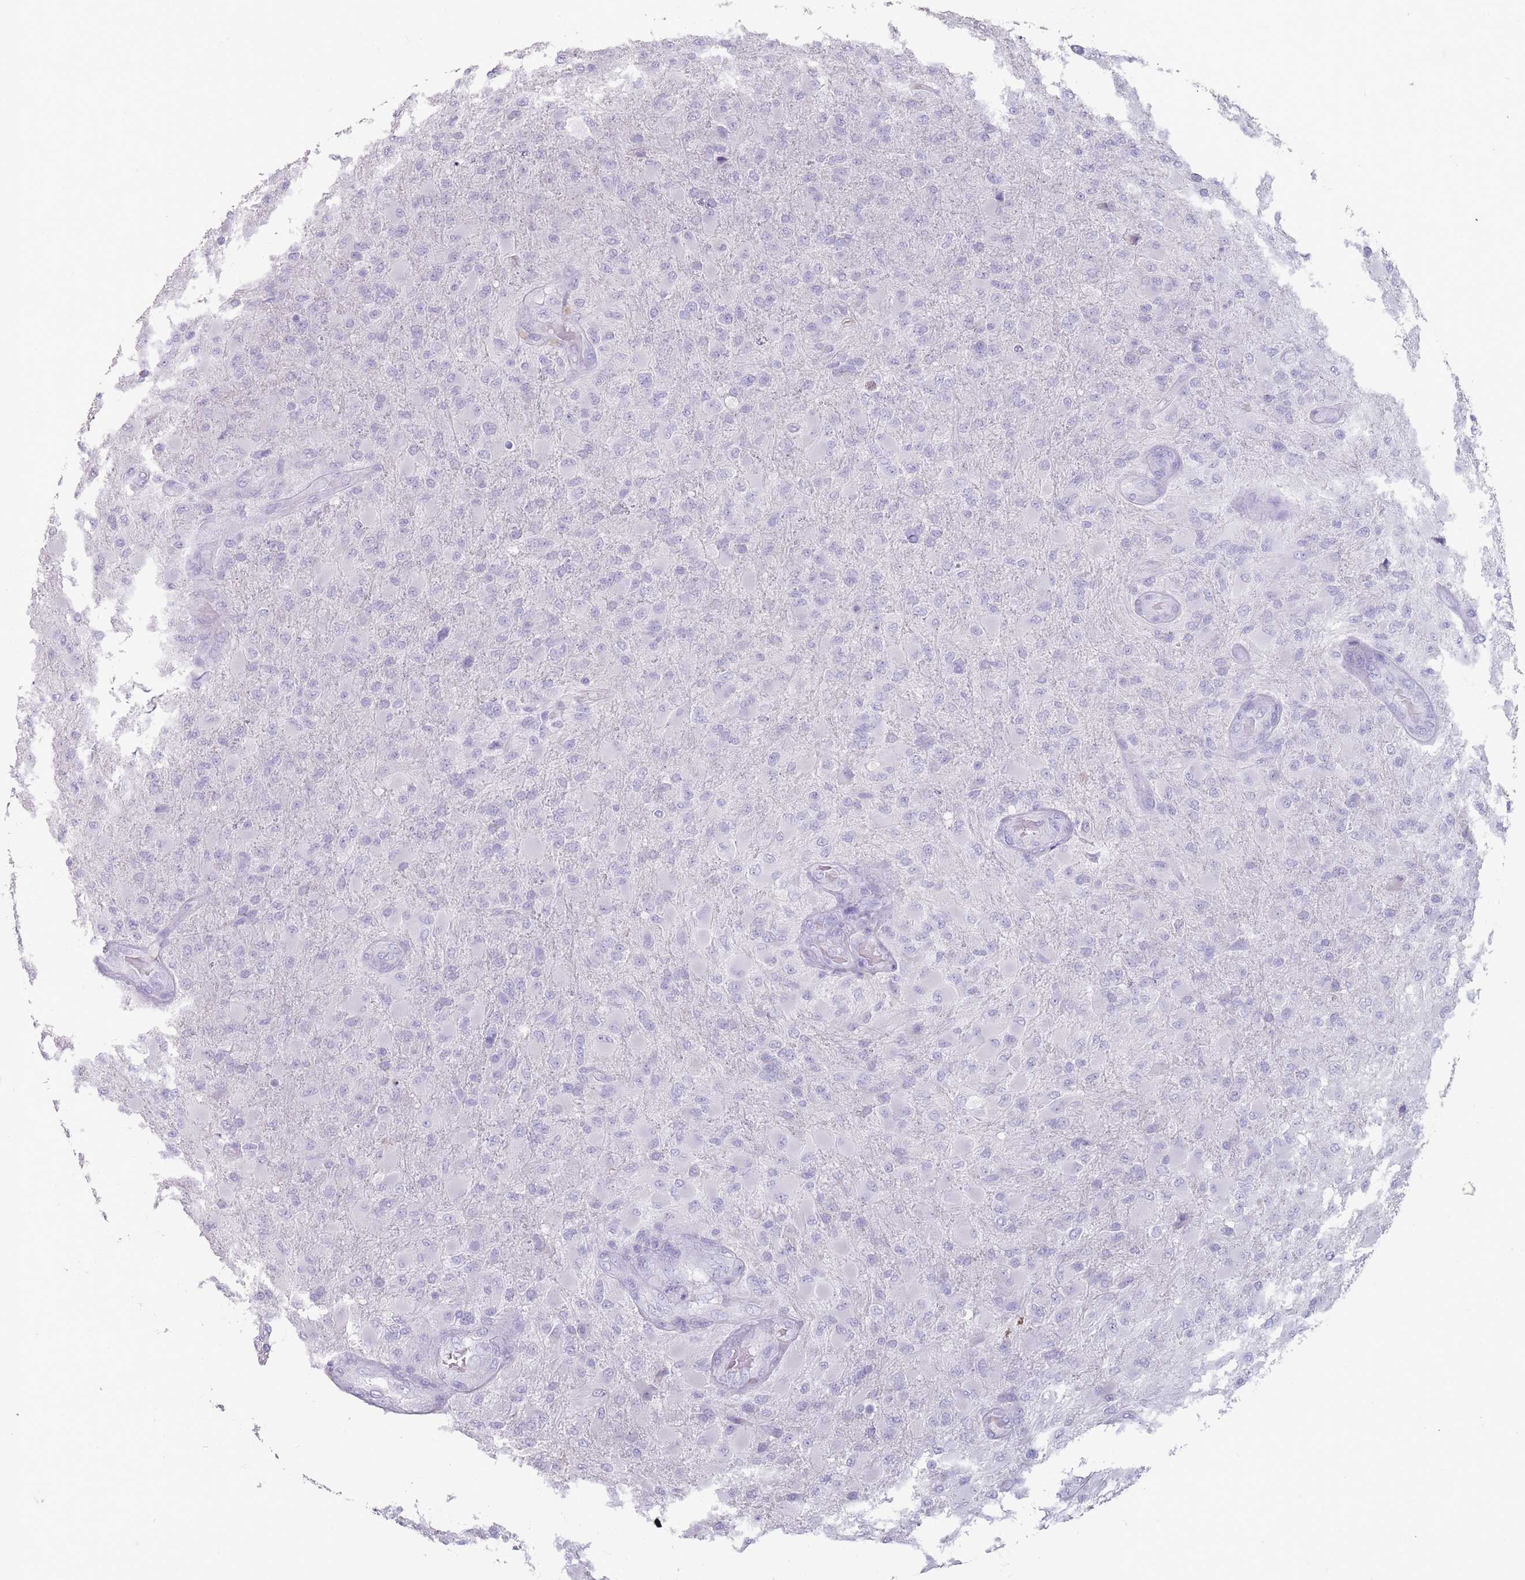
{"staining": {"intensity": "negative", "quantity": "none", "location": "none"}, "tissue": "glioma", "cell_type": "Tumor cells", "image_type": "cancer", "snomed": [{"axis": "morphology", "description": "Glioma, malignant, Low grade"}, {"axis": "topography", "description": "Brain"}], "caption": "Immunohistochemistry (IHC) image of neoplastic tissue: human low-grade glioma (malignant) stained with DAB reveals no significant protein expression in tumor cells.", "gene": "RHBG", "patient": {"sex": "male", "age": 65}}